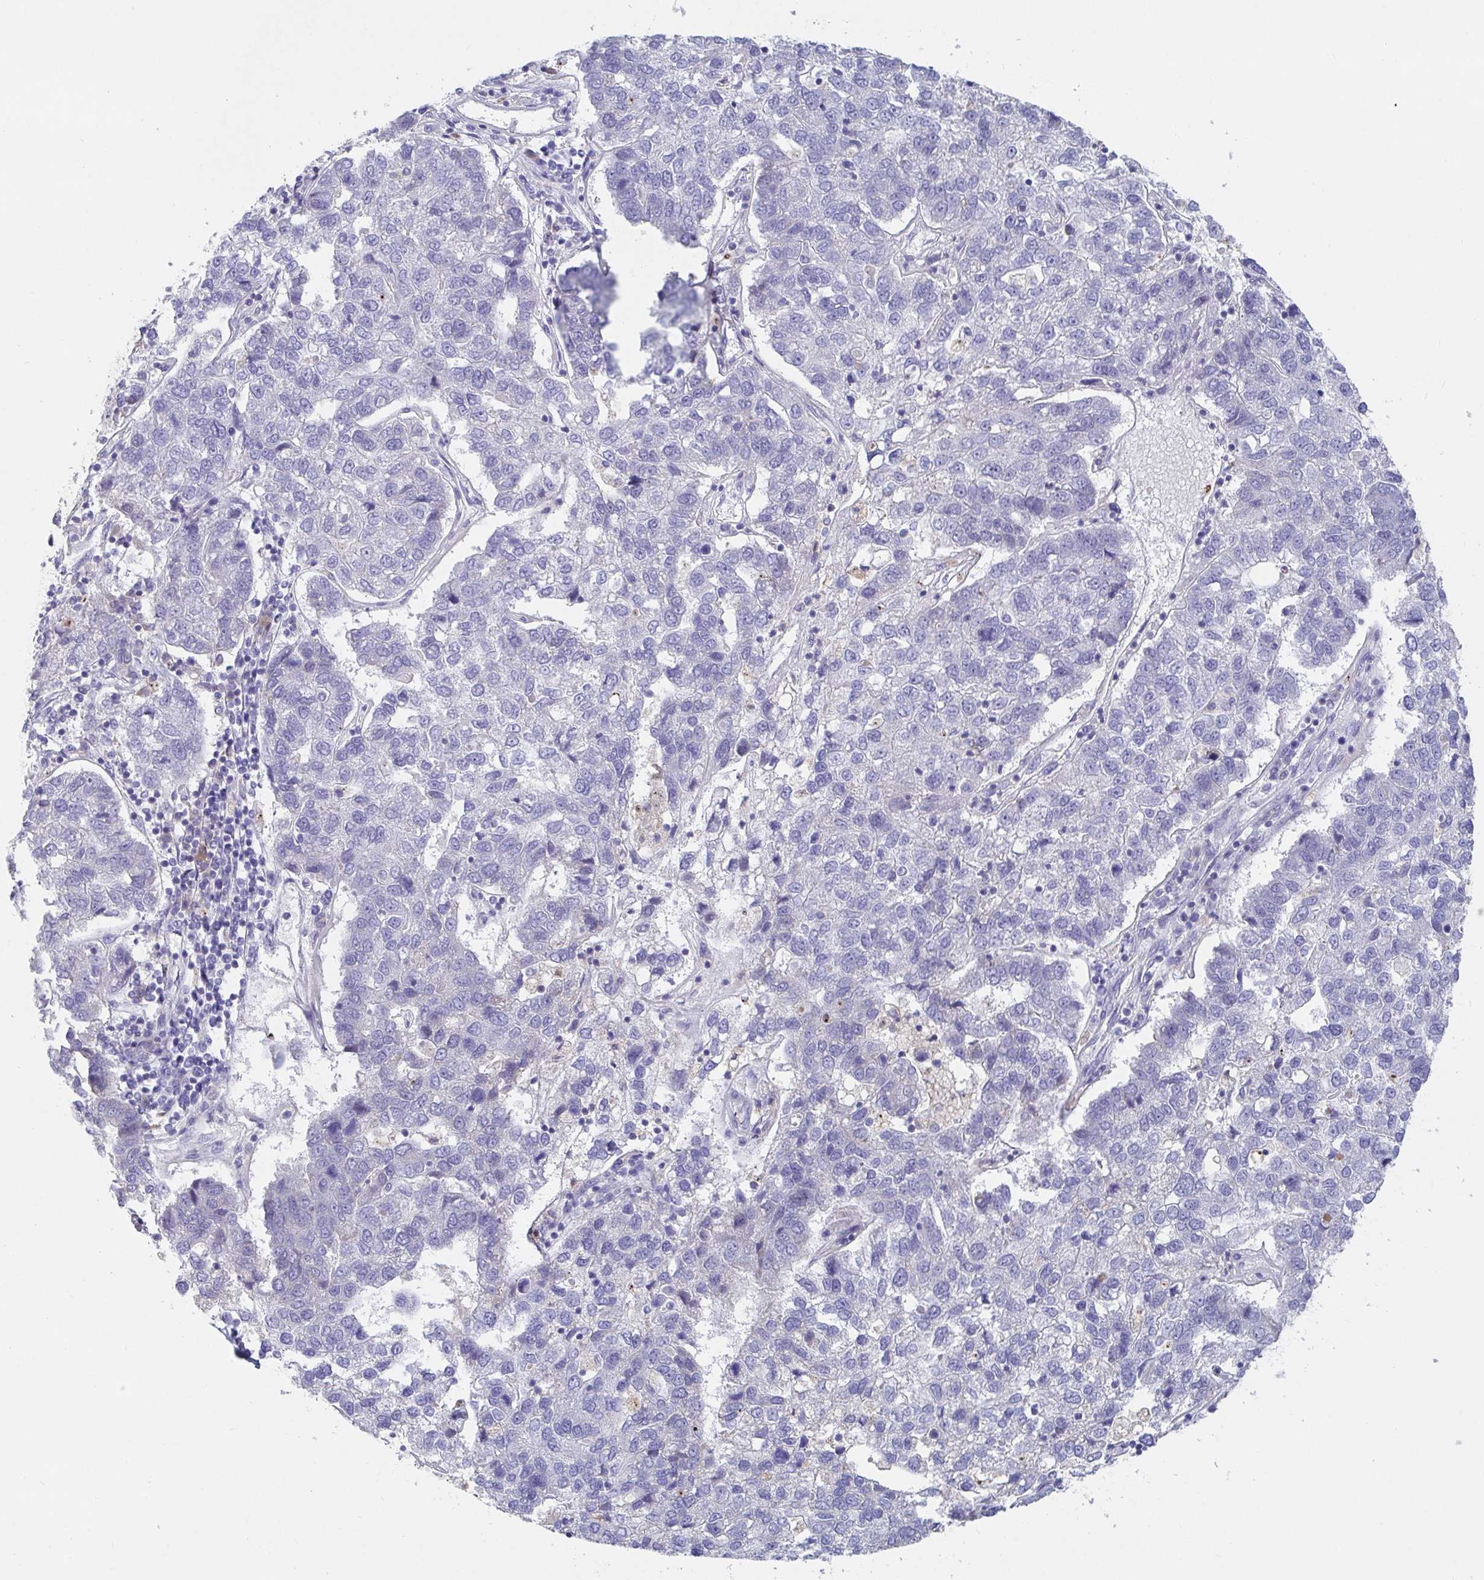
{"staining": {"intensity": "negative", "quantity": "none", "location": "none"}, "tissue": "pancreatic cancer", "cell_type": "Tumor cells", "image_type": "cancer", "snomed": [{"axis": "morphology", "description": "Adenocarcinoma, NOS"}, {"axis": "topography", "description": "Pancreas"}], "caption": "Immunohistochemistry image of human adenocarcinoma (pancreatic) stained for a protein (brown), which demonstrates no positivity in tumor cells.", "gene": "ZNF561", "patient": {"sex": "female", "age": 61}}